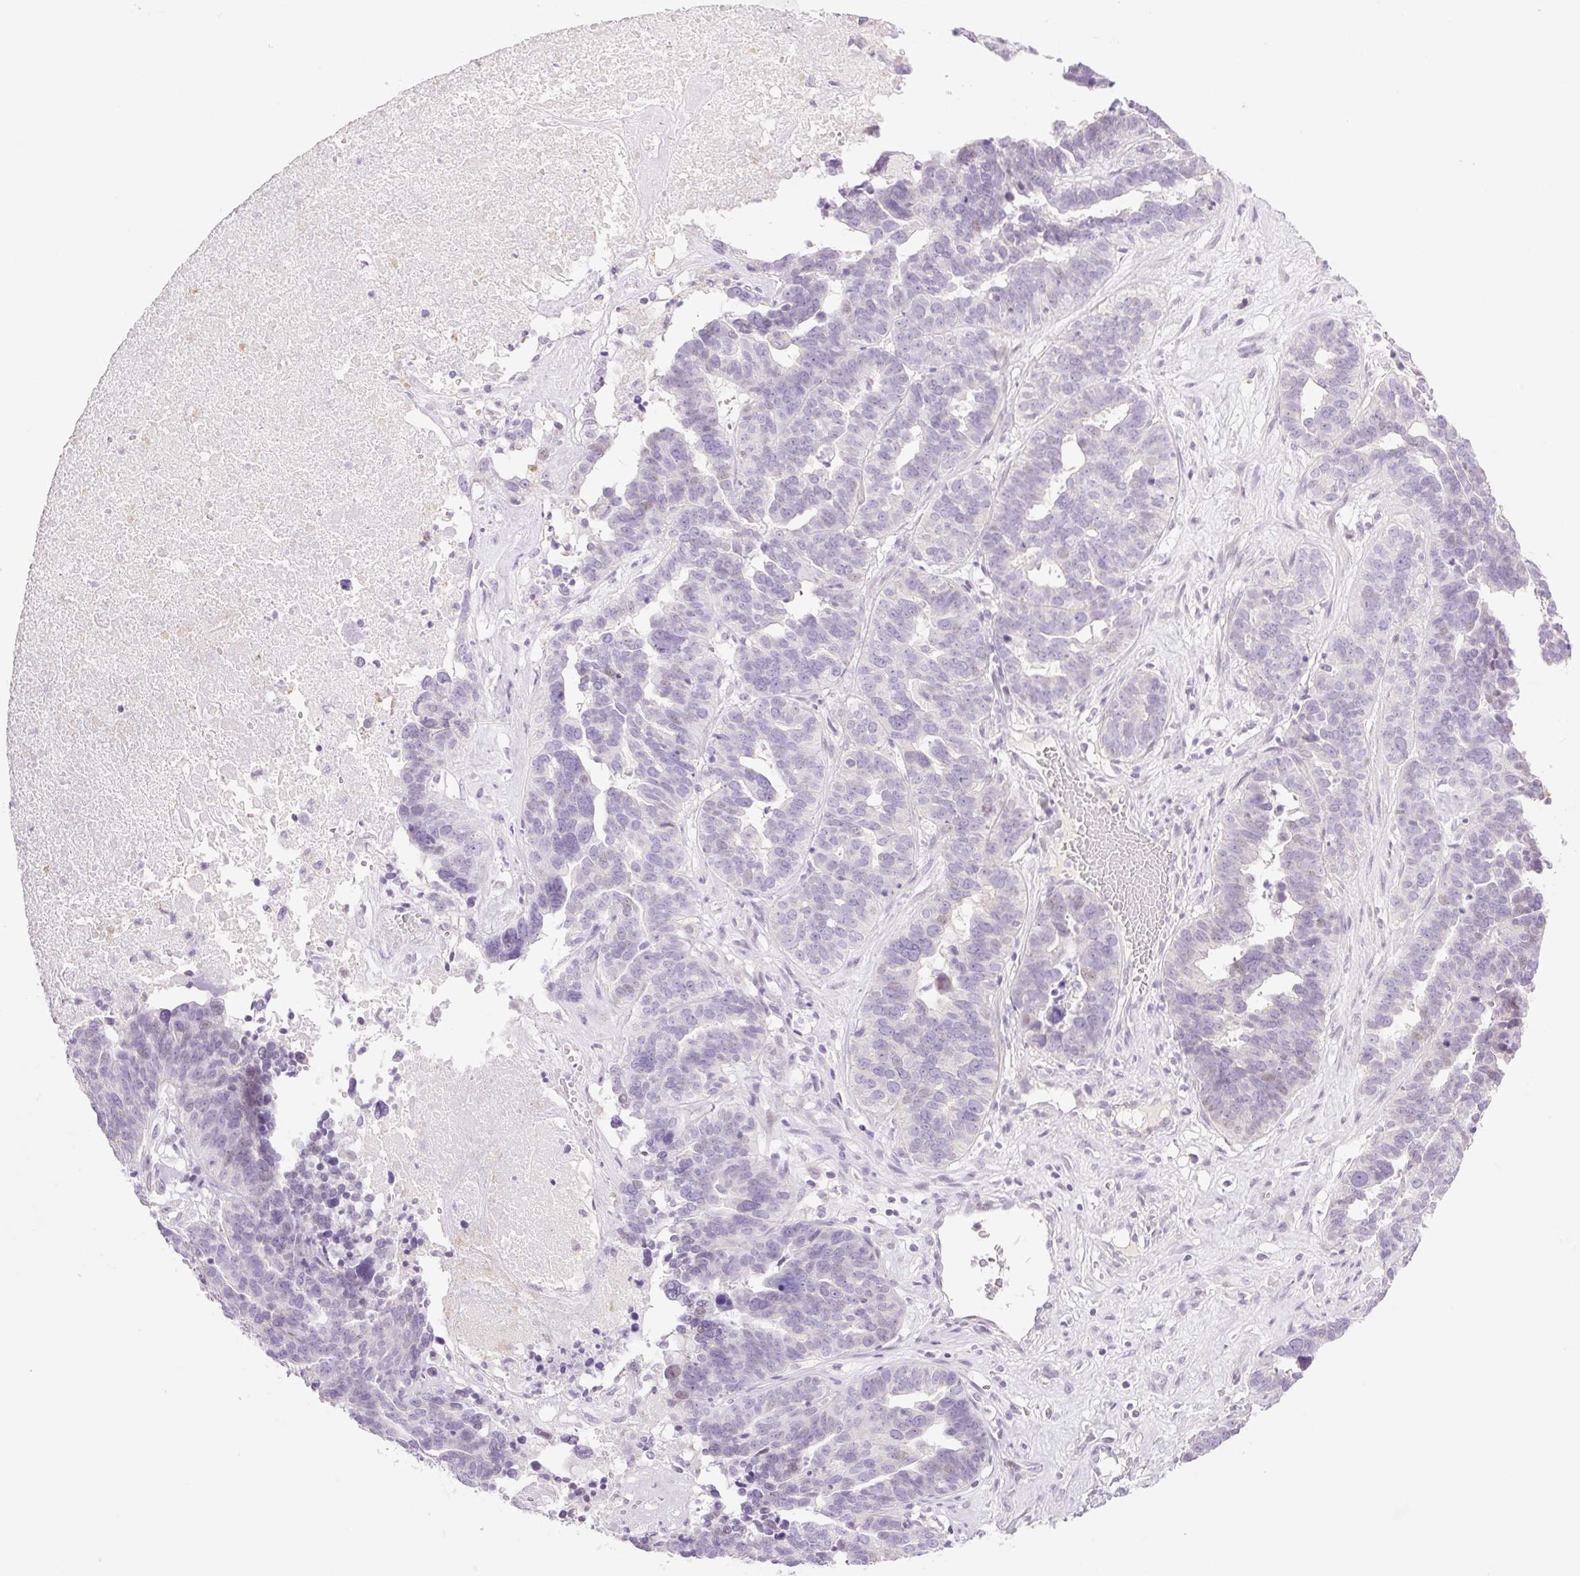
{"staining": {"intensity": "negative", "quantity": "none", "location": "none"}, "tissue": "ovarian cancer", "cell_type": "Tumor cells", "image_type": "cancer", "snomed": [{"axis": "morphology", "description": "Cystadenocarcinoma, serous, NOS"}, {"axis": "topography", "description": "Ovary"}], "caption": "This is an immunohistochemistry histopathology image of serous cystadenocarcinoma (ovarian). There is no staining in tumor cells.", "gene": "TBX15", "patient": {"sex": "female", "age": 59}}